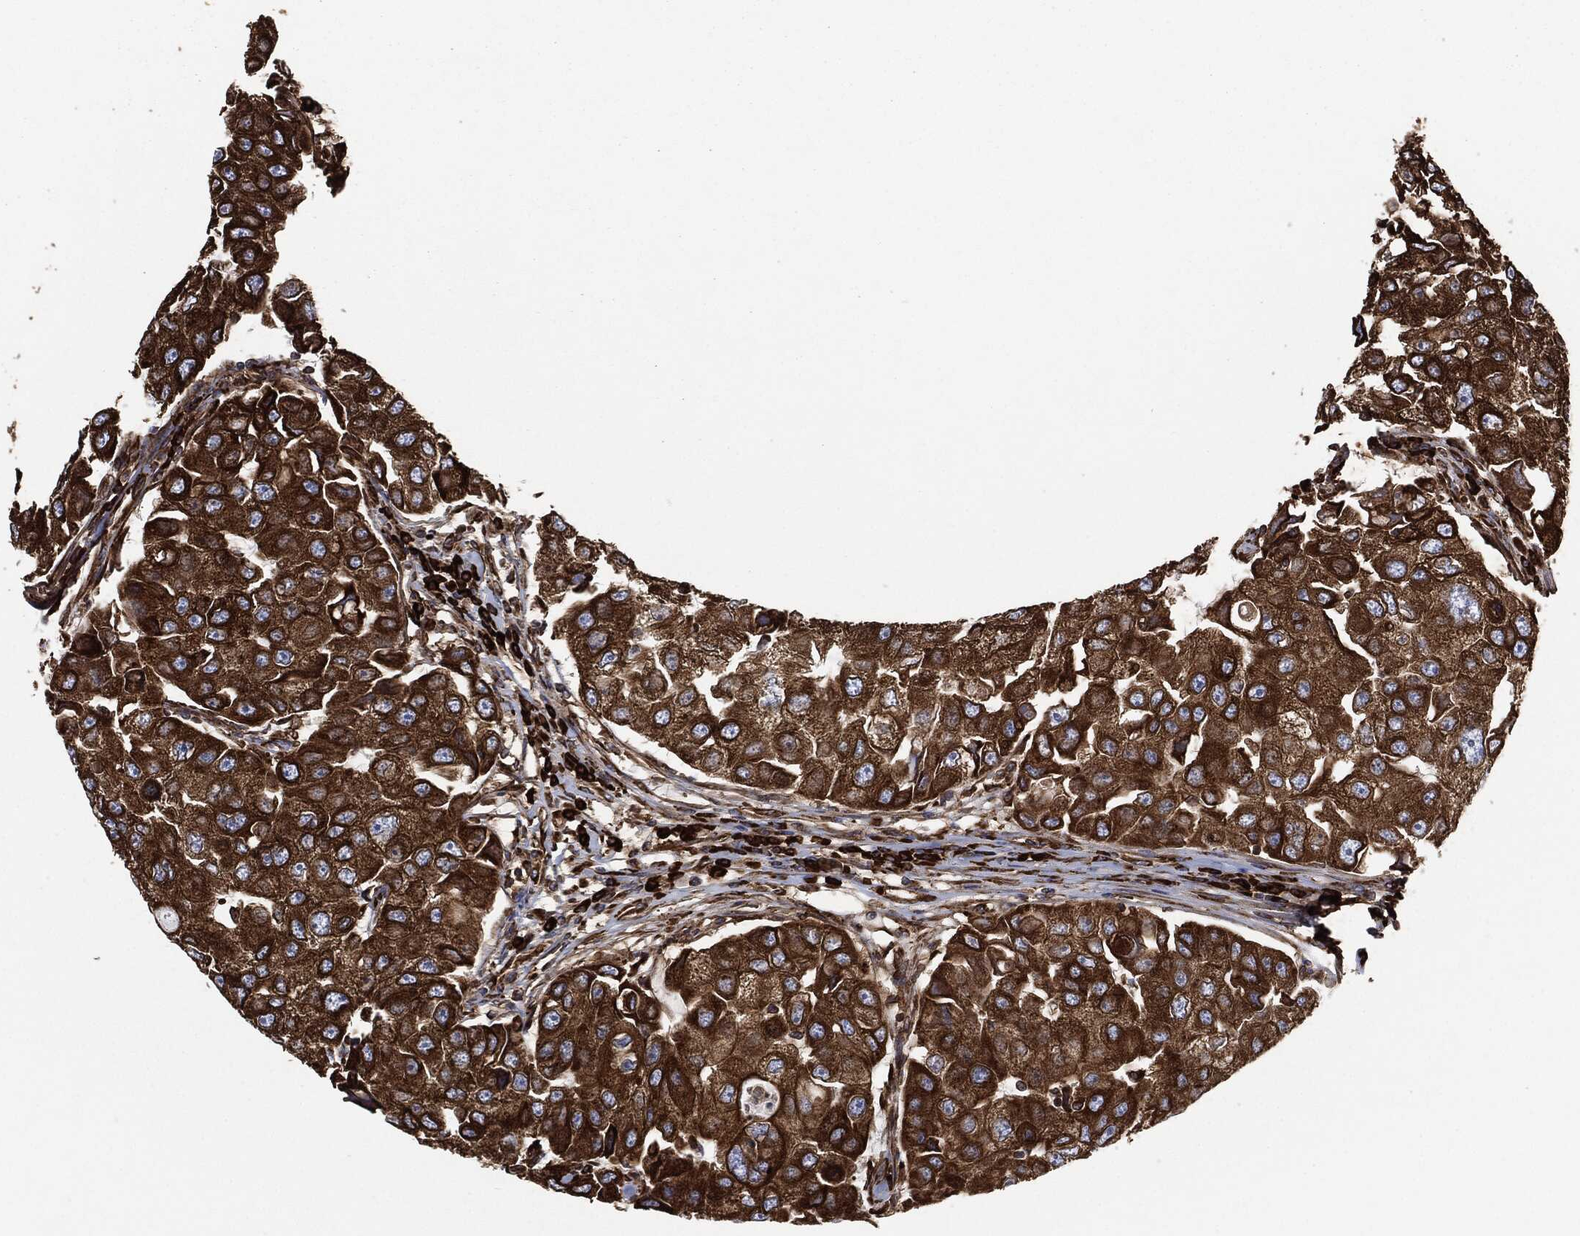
{"staining": {"intensity": "strong", "quantity": ">75%", "location": "cytoplasmic/membranous"}, "tissue": "breast cancer", "cell_type": "Tumor cells", "image_type": "cancer", "snomed": [{"axis": "morphology", "description": "Duct carcinoma"}, {"axis": "topography", "description": "Breast"}], "caption": "This is an image of immunohistochemistry (IHC) staining of breast cancer, which shows strong positivity in the cytoplasmic/membranous of tumor cells.", "gene": "AMFR", "patient": {"sex": "female", "age": 27}}